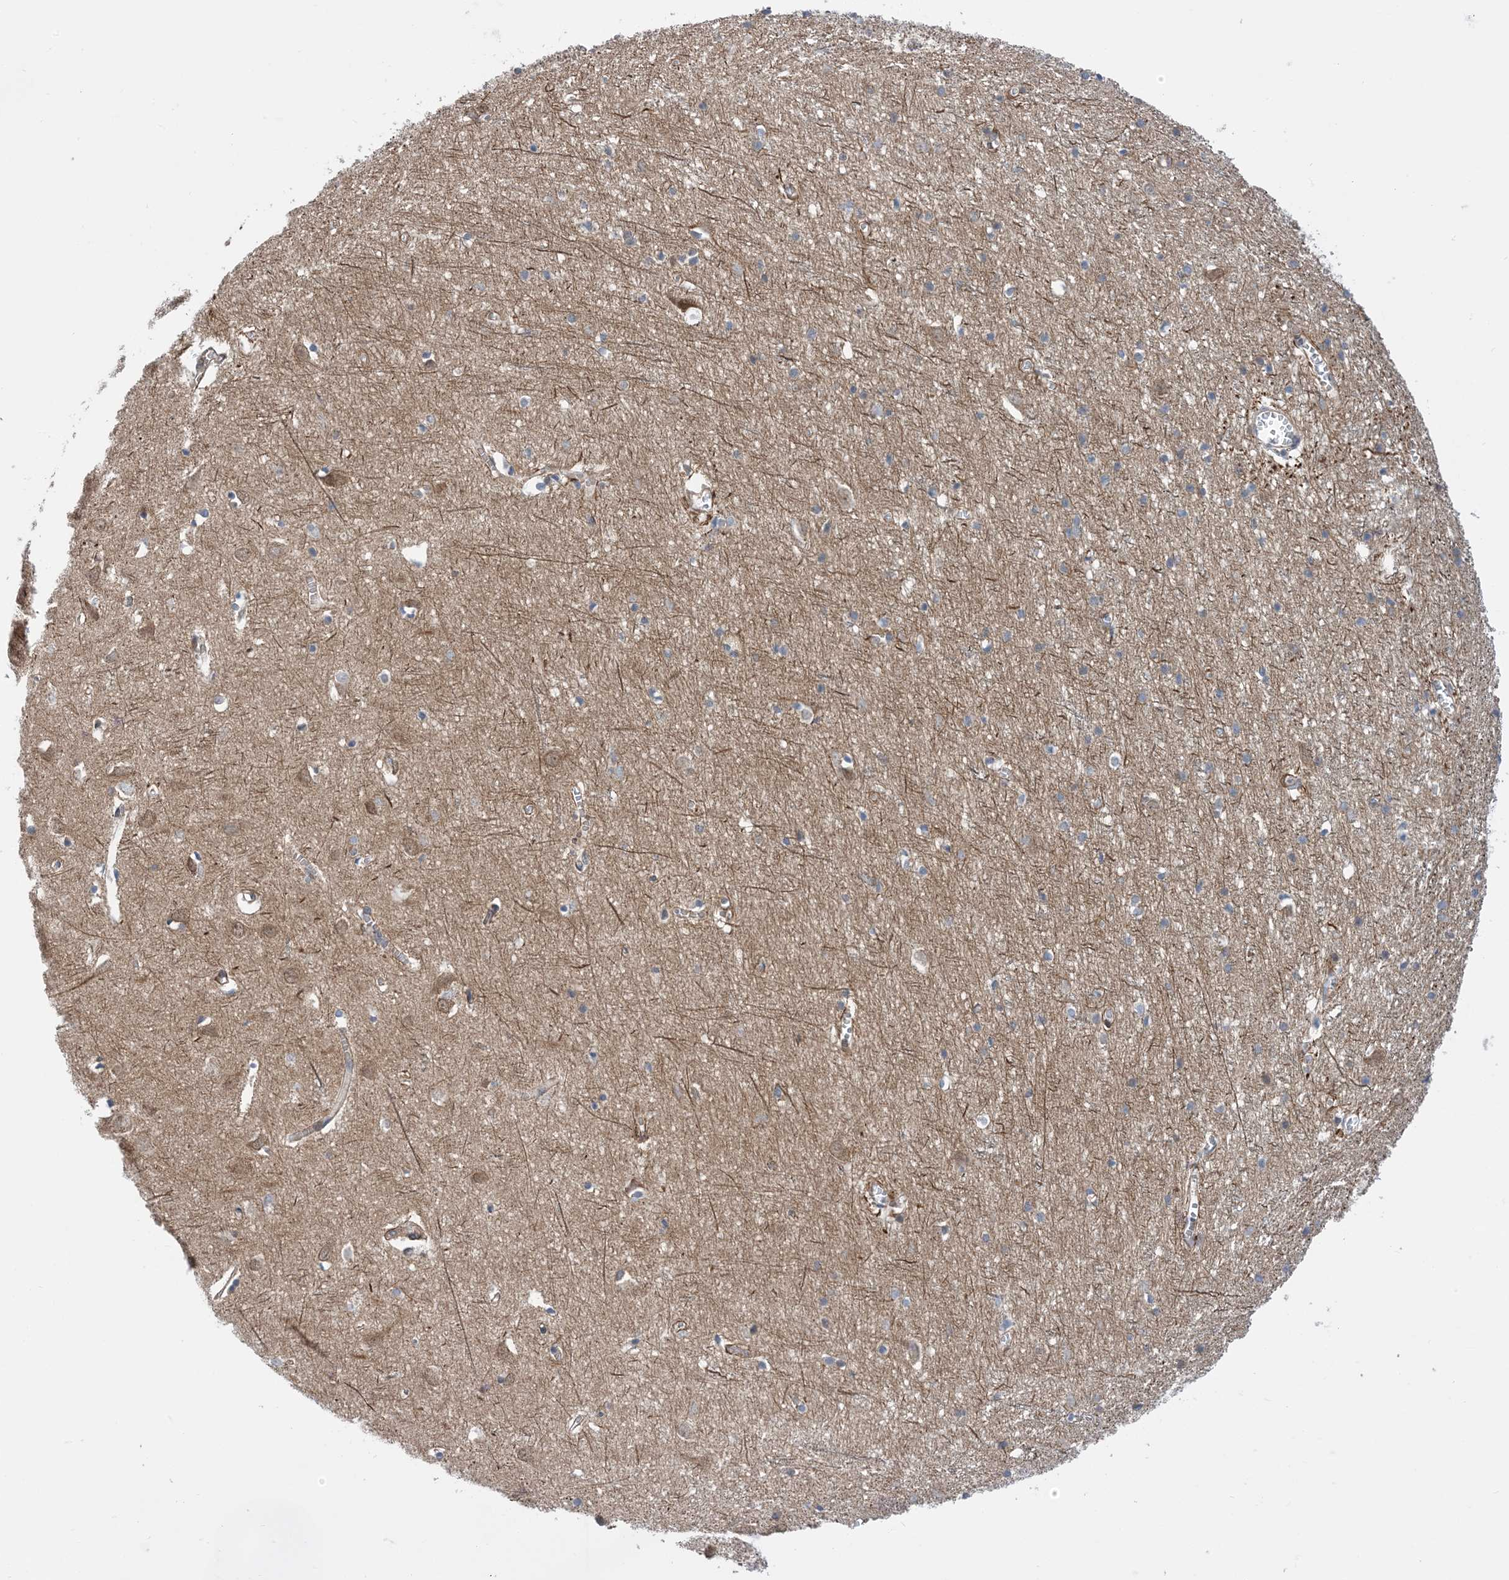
{"staining": {"intensity": "weak", "quantity": ">75%", "location": "cytoplasmic/membranous"}, "tissue": "cerebral cortex", "cell_type": "Endothelial cells", "image_type": "normal", "snomed": [{"axis": "morphology", "description": "Normal tissue, NOS"}, {"axis": "topography", "description": "Cerebral cortex"}], "caption": "Immunohistochemistry of unremarkable human cerebral cortex displays low levels of weak cytoplasmic/membranous staining in about >75% of endothelial cells.", "gene": "EHBP1", "patient": {"sex": "female", "age": 64}}